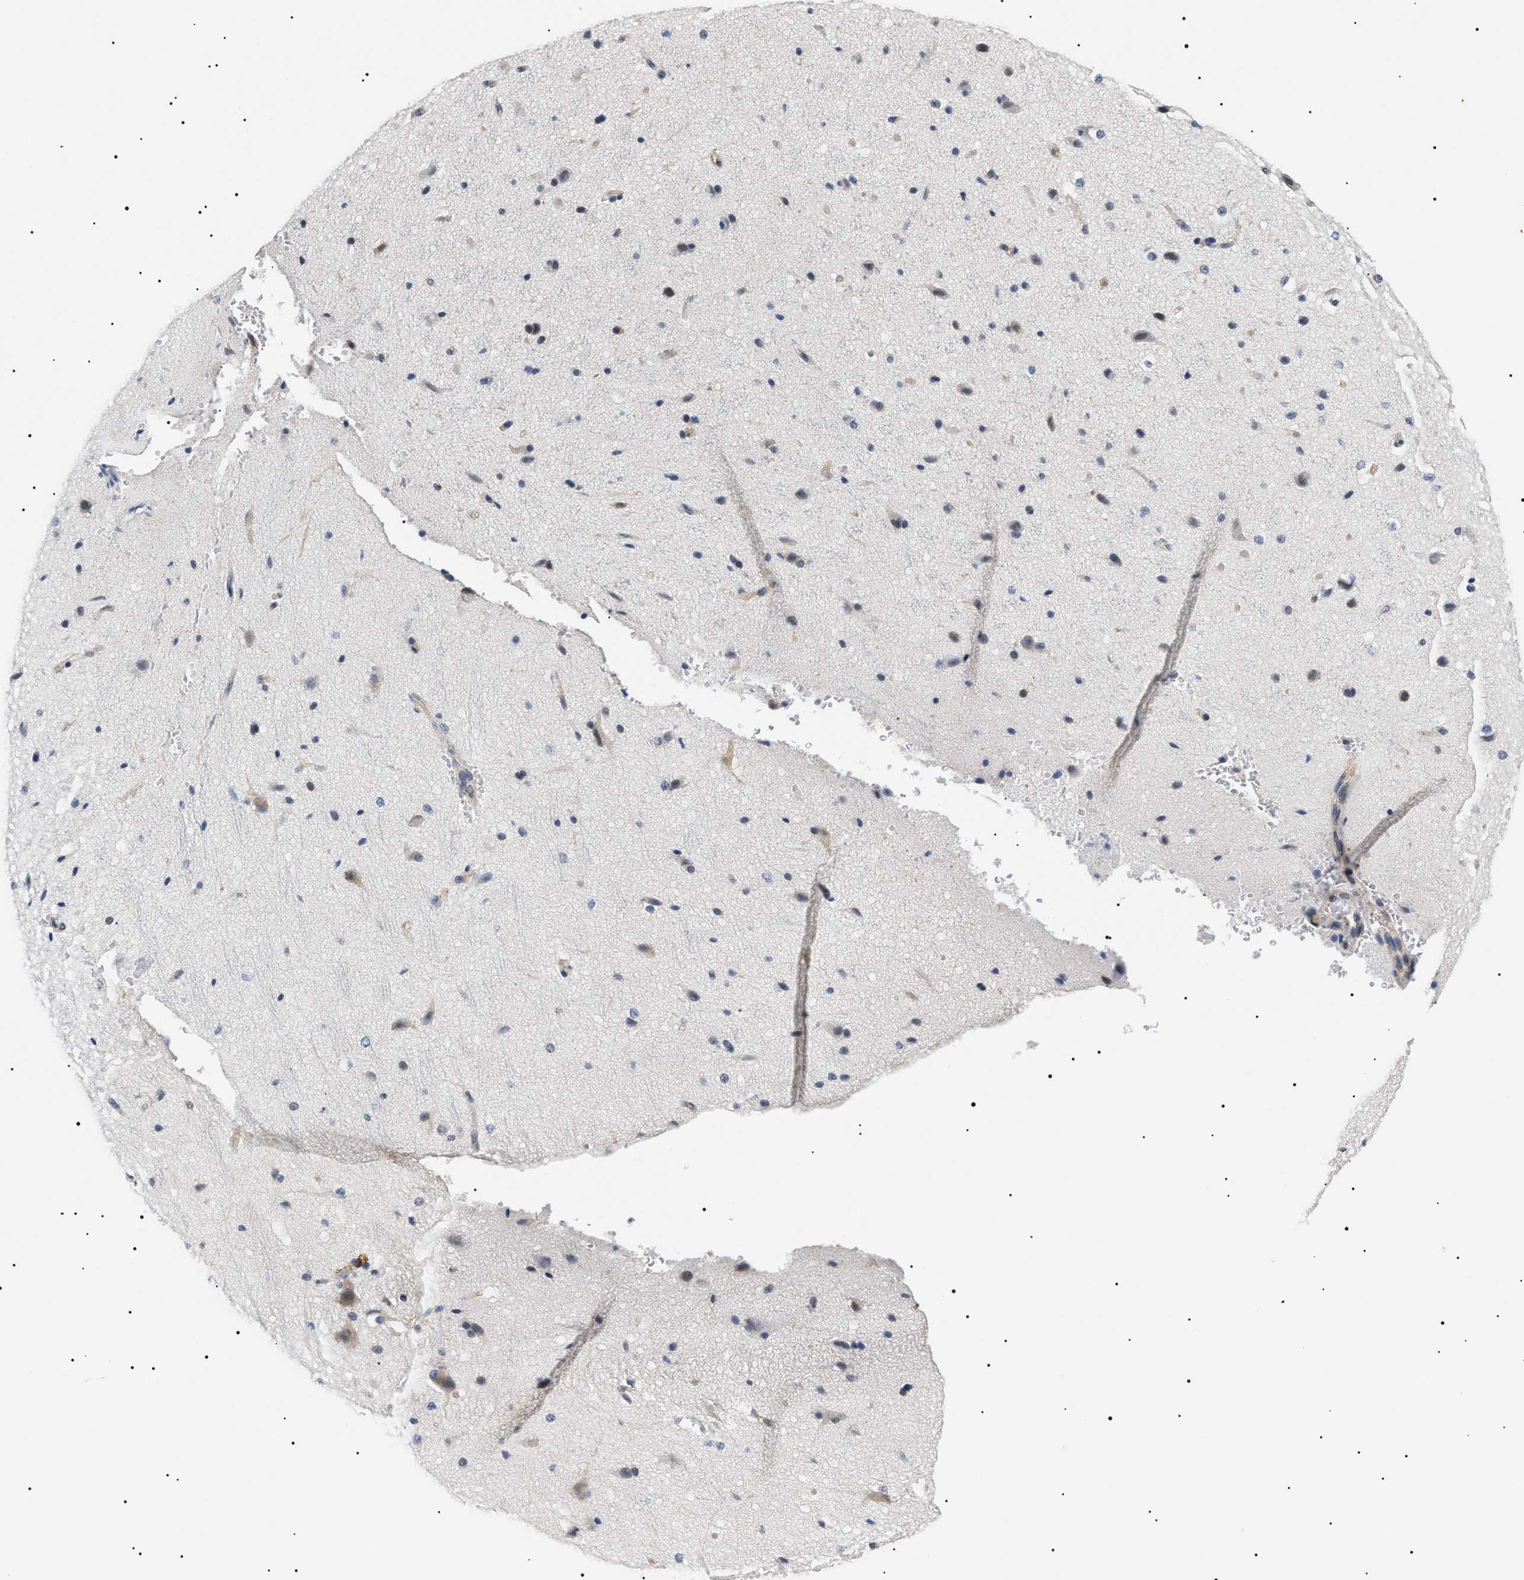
{"staining": {"intensity": "negative", "quantity": "none", "location": "none"}, "tissue": "cerebral cortex", "cell_type": "Endothelial cells", "image_type": "normal", "snomed": [{"axis": "morphology", "description": "Normal tissue, NOS"}, {"axis": "morphology", "description": "Developmental malformation"}, {"axis": "topography", "description": "Cerebral cortex"}], "caption": "An IHC photomicrograph of normal cerebral cortex is shown. There is no staining in endothelial cells of cerebral cortex. (IHC, brightfield microscopy, high magnification).", "gene": "HSD17B11", "patient": {"sex": "female", "age": 30}}